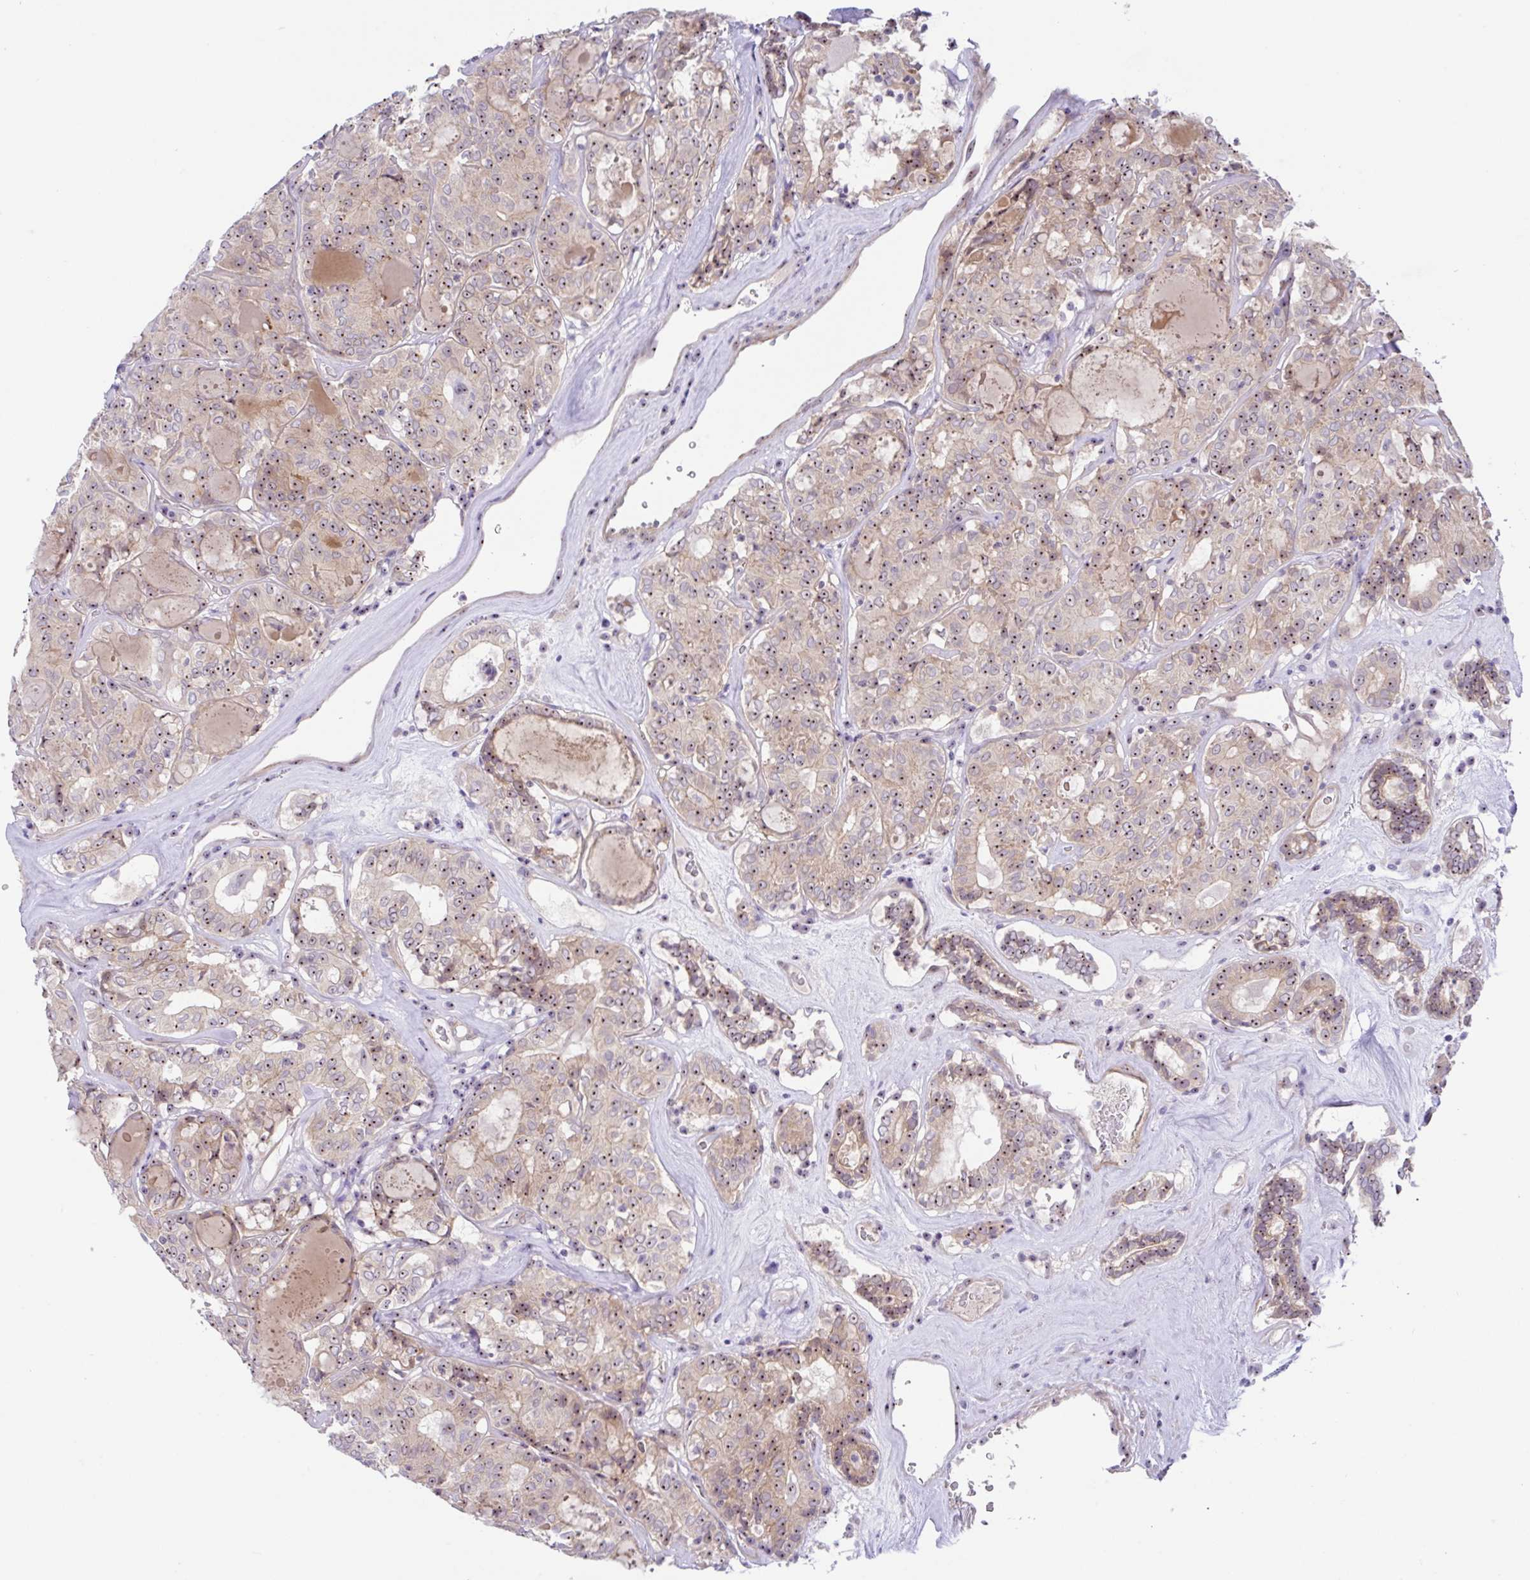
{"staining": {"intensity": "strong", "quantity": ">75%", "location": "nuclear"}, "tissue": "thyroid cancer", "cell_type": "Tumor cells", "image_type": "cancer", "snomed": [{"axis": "morphology", "description": "Papillary adenocarcinoma, NOS"}, {"axis": "topography", "description": "Thyroid gland"}], "caption": "Thyroid papillary adenocarcinoma stained with DAB IHC displays high levels of strong nuclear positivity in about >75% of tumor cells. The protein of interest is stained brown, and the nuclei are stained in blue (DAB IHC with brightfield microscopy, high magnification).", "gene": "MXRA8", "patient": {"sex": "female", "age": 72}}